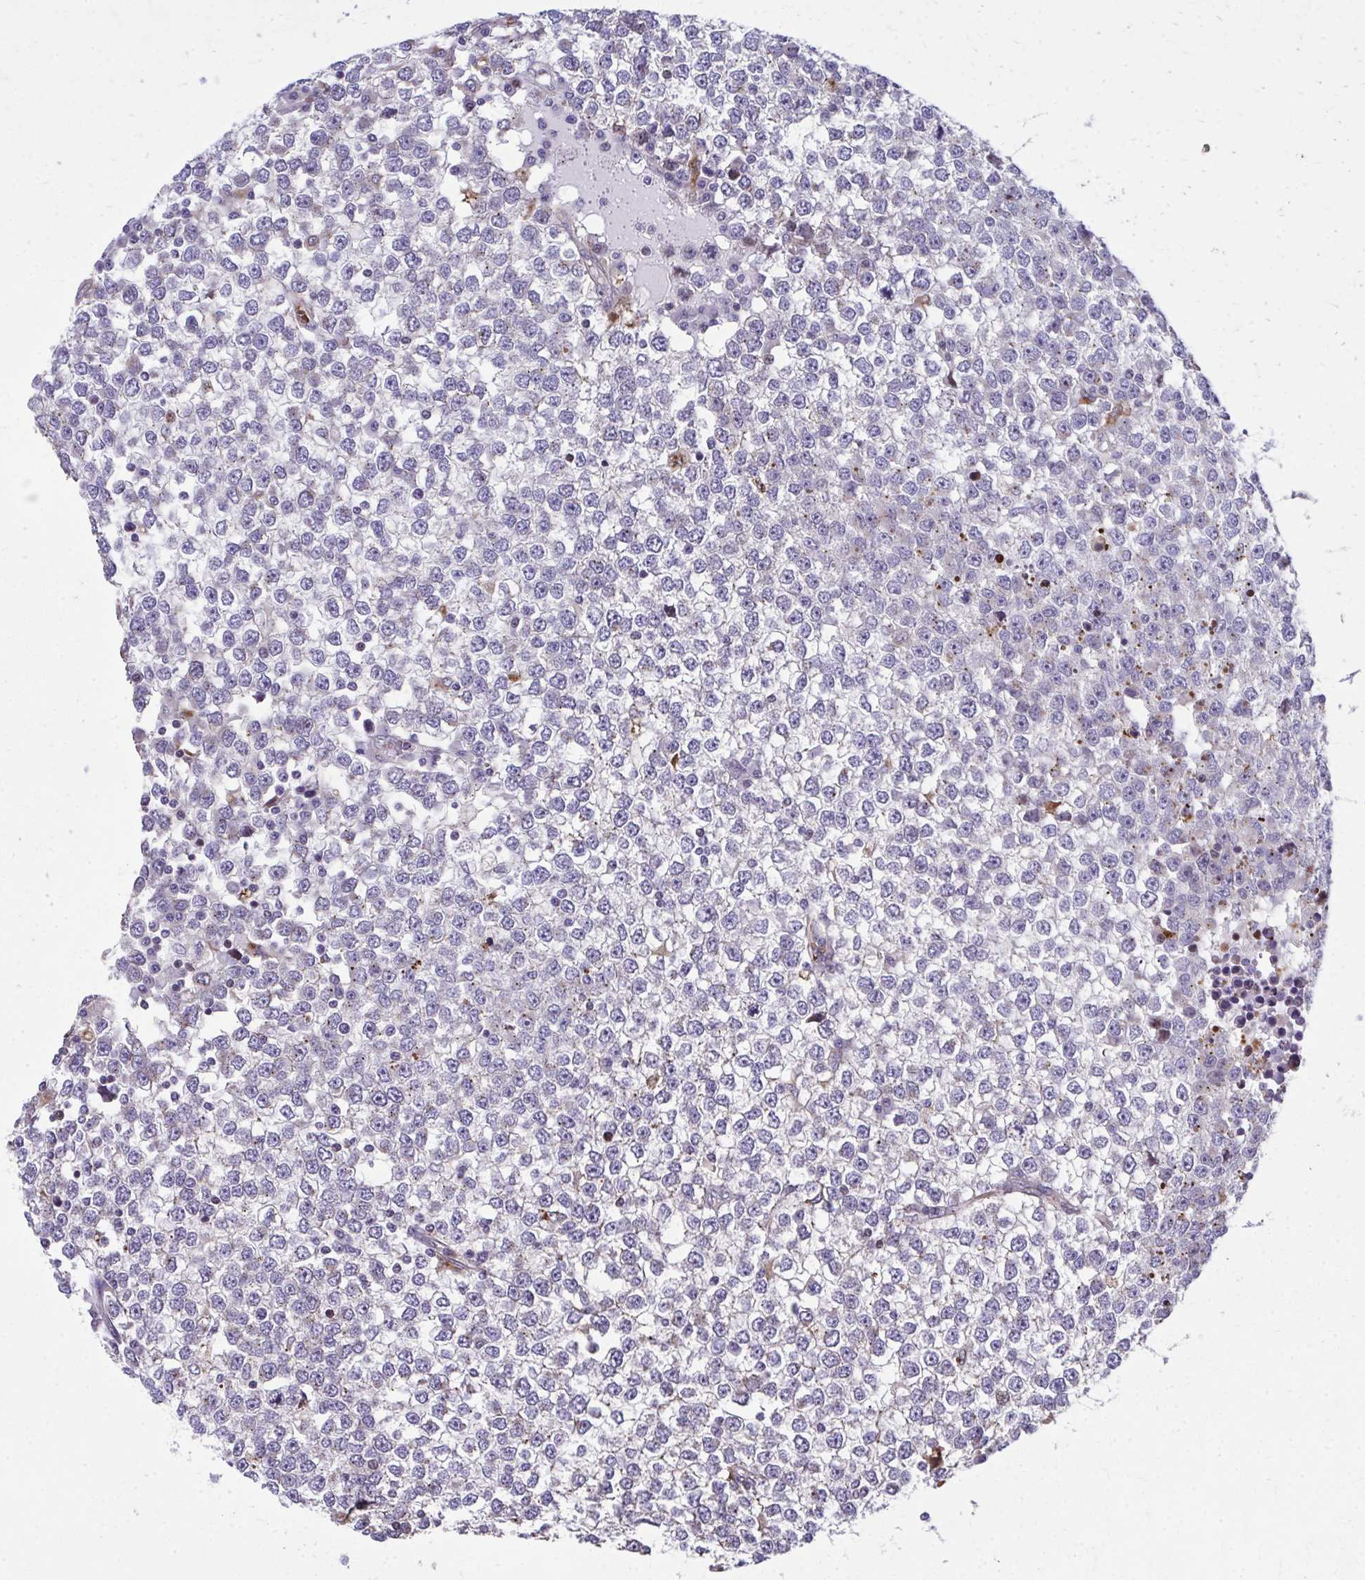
{"staining": {"intensity": "negative", "quantity": "none", "location": "none"}, "tissue": "testis cancer", "cell_type": "Tumor cells", "image_type": "cancer", "snomed": [{"axis": "morphology", "description": "Seminoma, NOS"}, {"axis": "topography", "description": "Testis"}], "caption": "The photomicrograph reveals no staining of tumor cells in seminoma (testis).", "gene": "LRRC4B", "patient": {"sex": "male", "age": 65}}